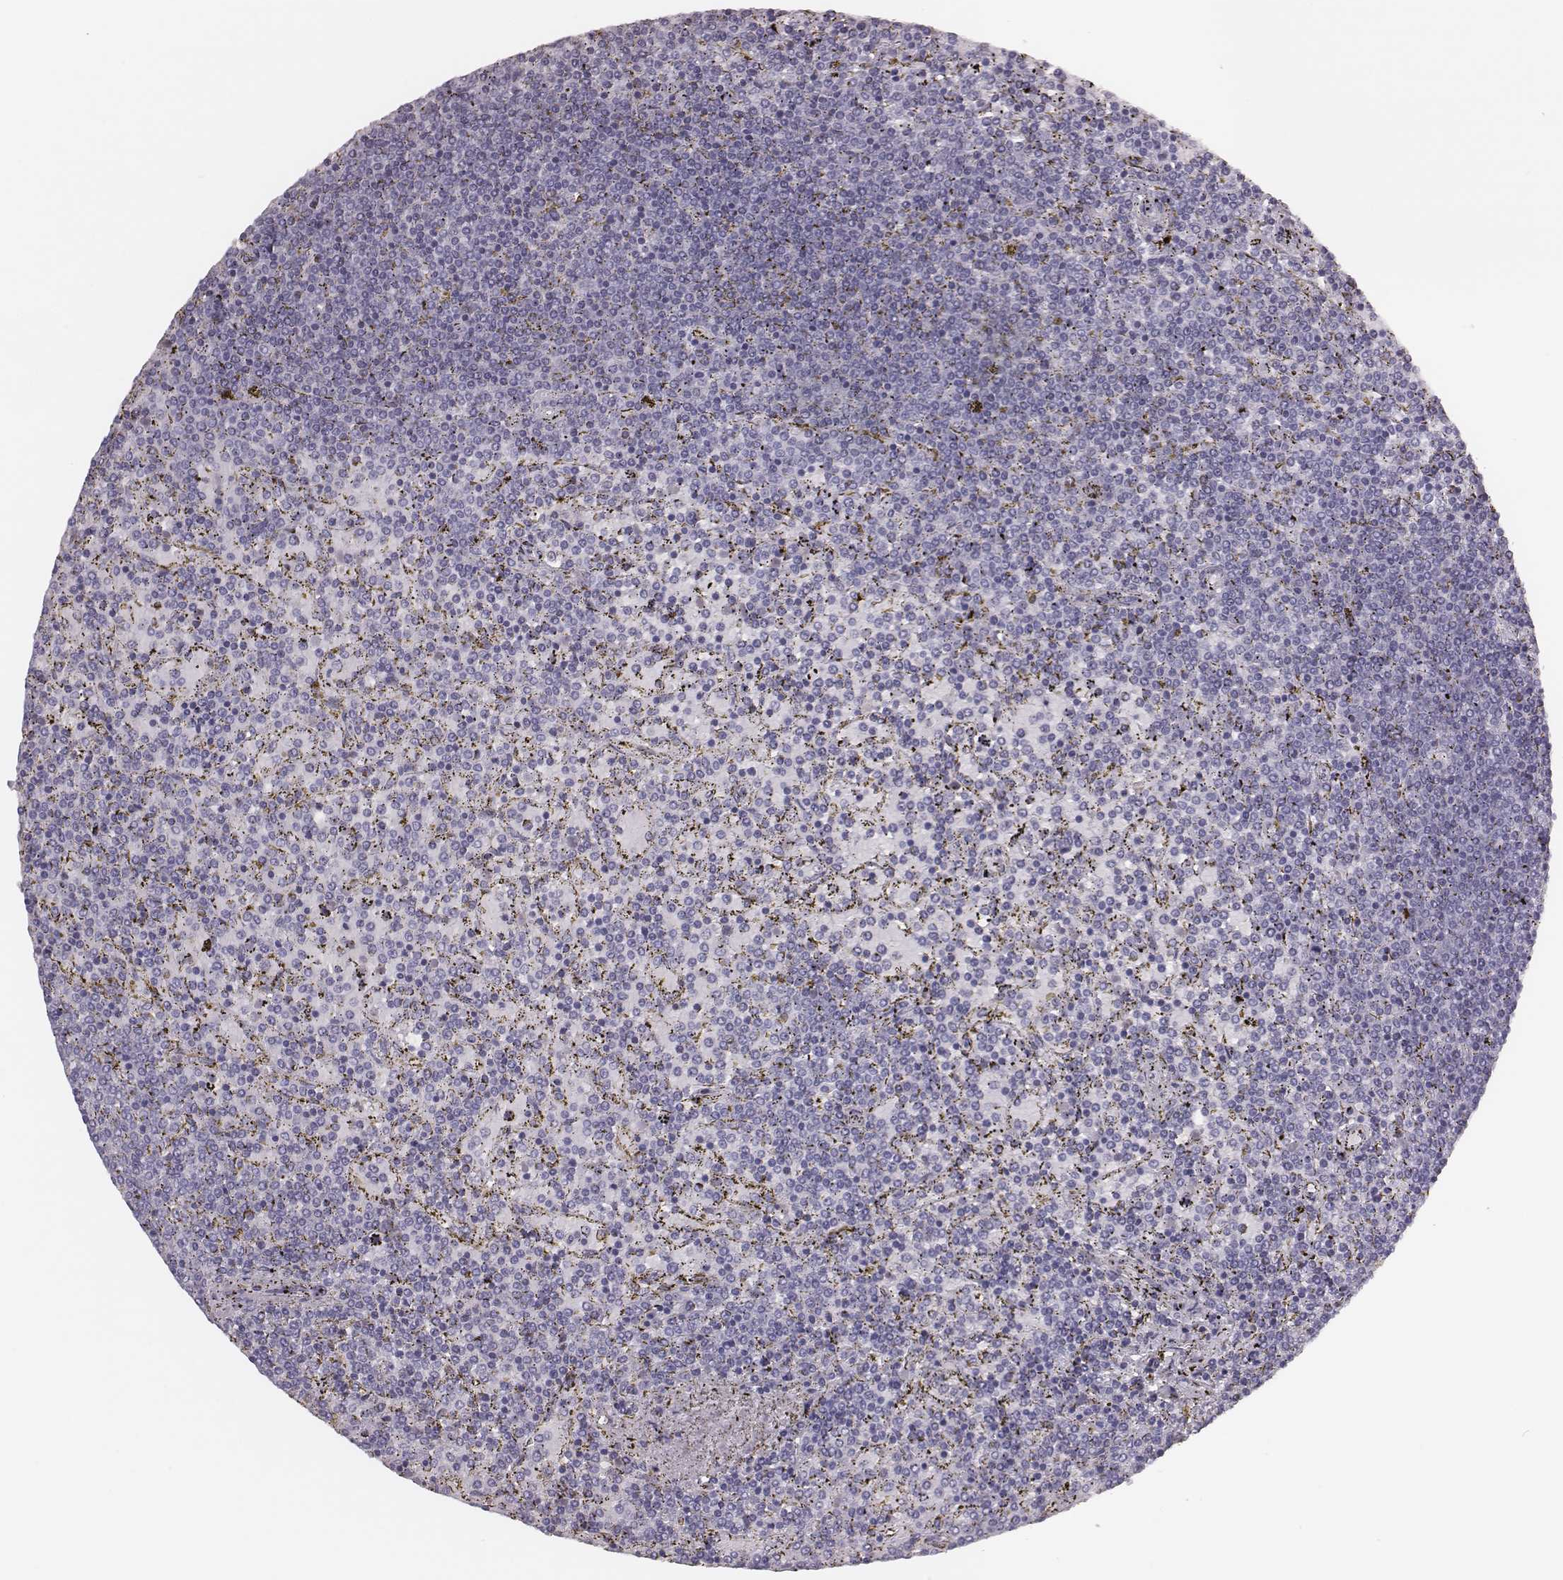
{"staining": {"intensity": "negative", "quantity": "none", "location": "none"}, "tissue": "lymphoma", "cell_type": "Tumor cells", "image_type": "cancer", "snomed": [{"axis": "morphology", "description": "Malignant lymphoma, non-Hodgkin's type, Low grade"}, {"axis": "topography", "description": "Spleen"}], "caption": "DAB immunohistochemical staining of human low-grade malignant lymphoma, non-Hodgkin's type exhibits no significant expression in tumor cells.", "gene": "CSH1", "patient": {"sex": "female", "age": 77}}